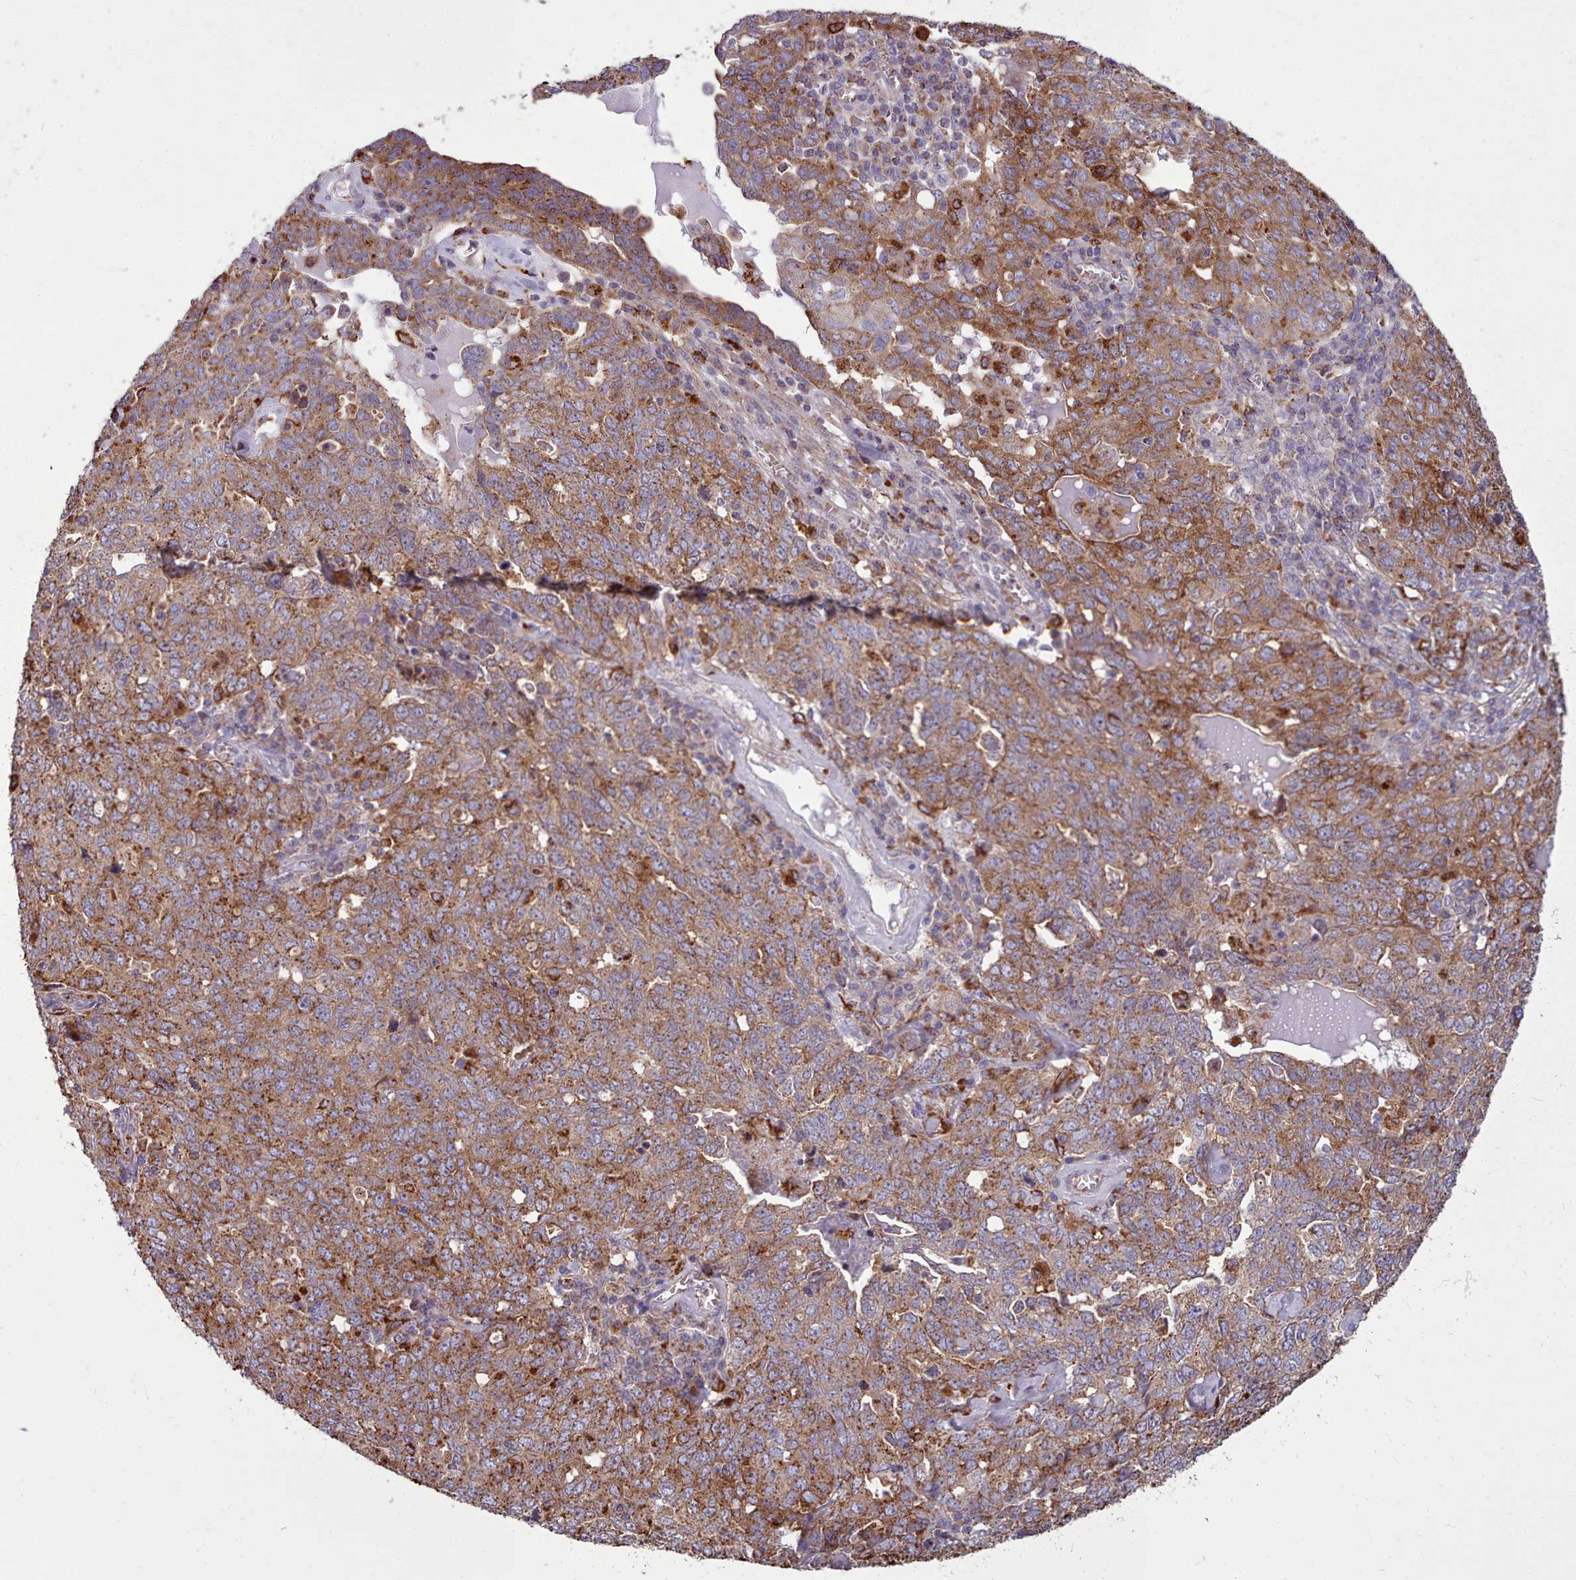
{"staining": {"intensity": "moderate", "quantity": ">75%", "location": "cytoplasmic/membranous"}, "tissue": "ovarian cancer", "cell_type": "Tumor cells", "image_type": "cancer", "snomed": [{"axis": "morphology", "description": "Carcinoma, endometroid"}, {"axis": "topography", "description": "Ovary"}], "caption": "Immunohistochemical staining of human ovarian cancer (endometroid carcinoma) reveals moderate cytoplasmic/membranous protein staining in approximately >75% of tumor cells.", "gene": "PACSIN3", "patient": {"sex": "female", "age": 62}}